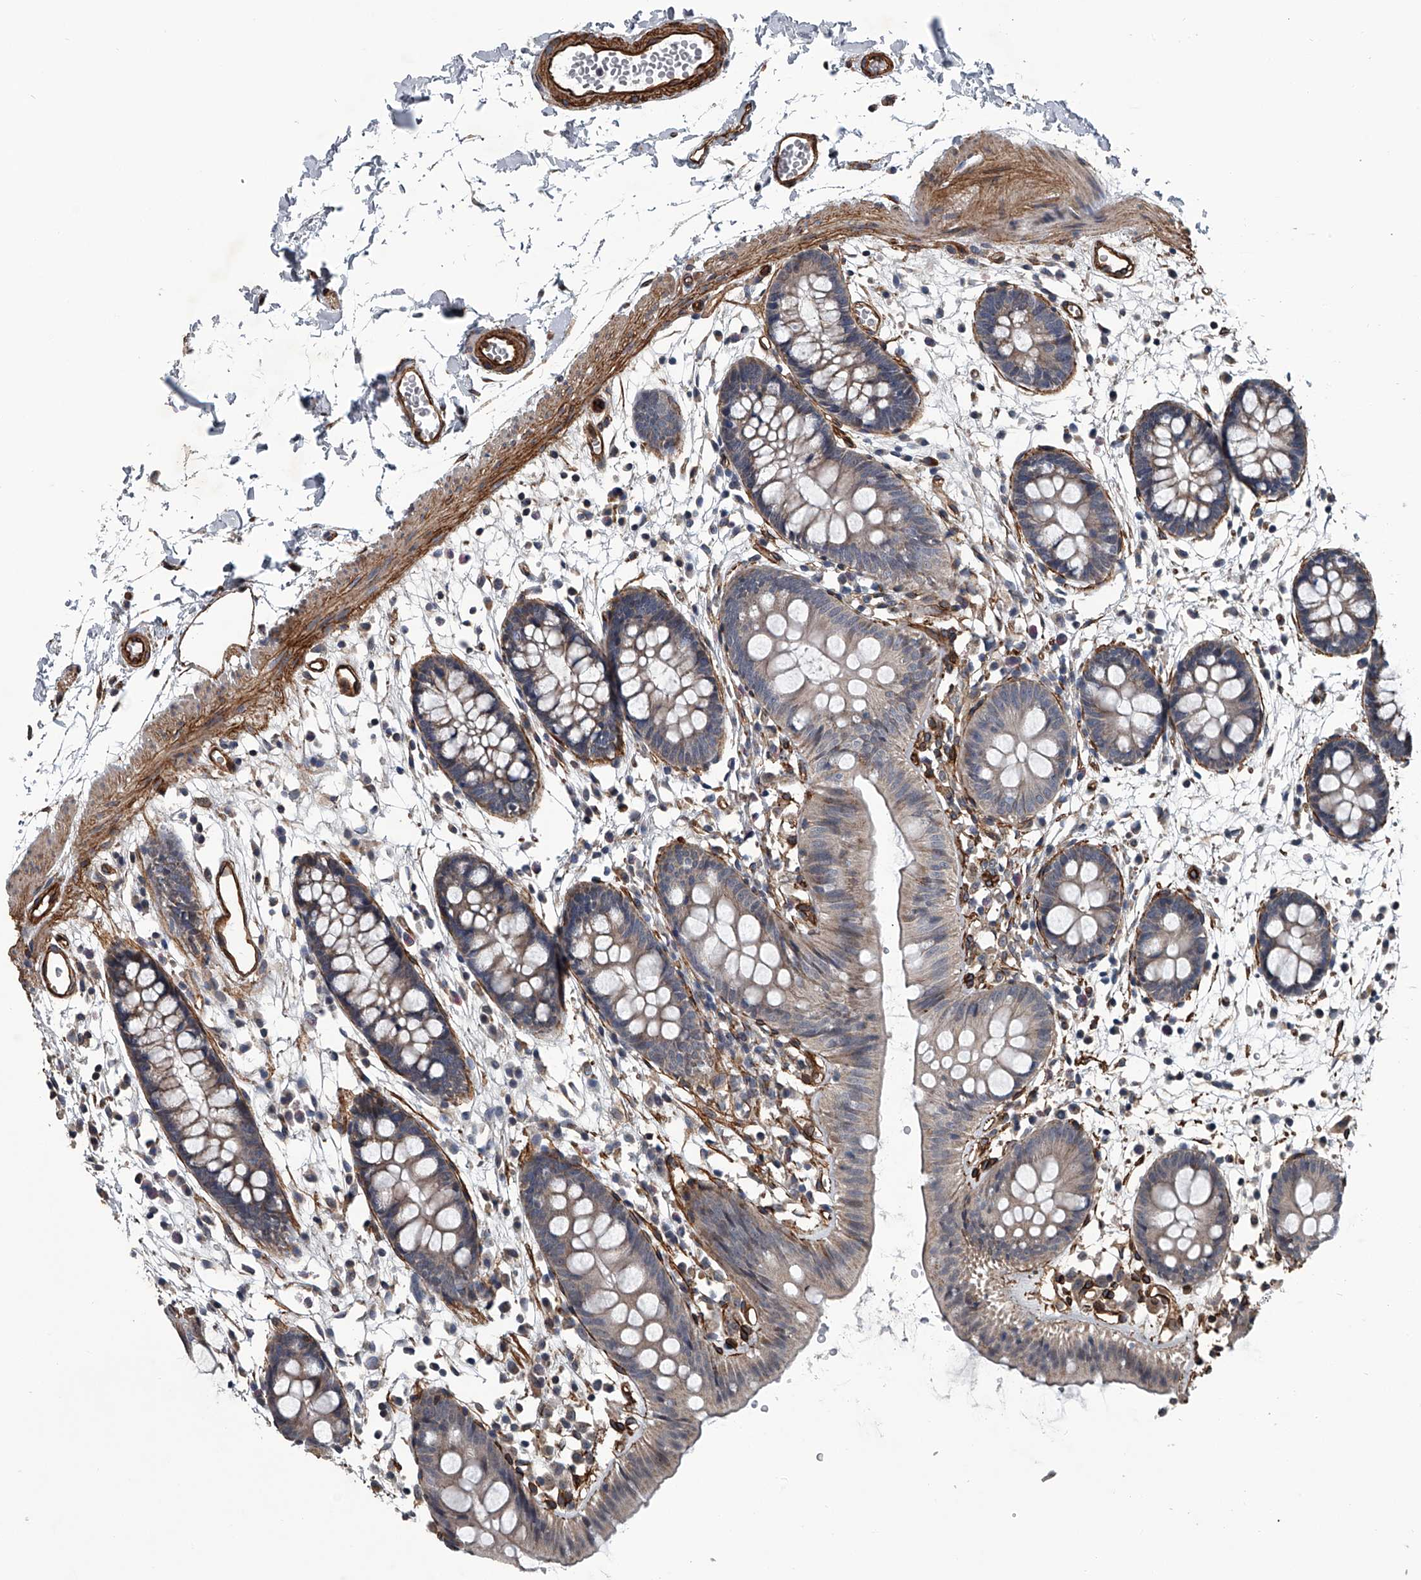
{"staining": {"intensity": "strong", "quantity": ">75%", "location": "cytoplasmic/membranous"}, "tissue": "colon", "cell_type": "Endothelial cells", "image_type": "normal", "snomed": [{"axis": "morphology", "description": "Normal tissue, NOS"}, {"axis": "topography", "description": "Colon"}], "caption": "Normal colon was stained to show a protein in brown. There is high levels of strong cytoplasmic/membranous positivity in approximately >75% of endothelial cells. The protein is stained brown, and the nuclei are stained in blue (DAB (3,3'-diaminobenzidine) IHC with brightfield microscopy, high magnification).", "gene": "LDLRAD2", "patient": {"sex": "male", "age": 56}}